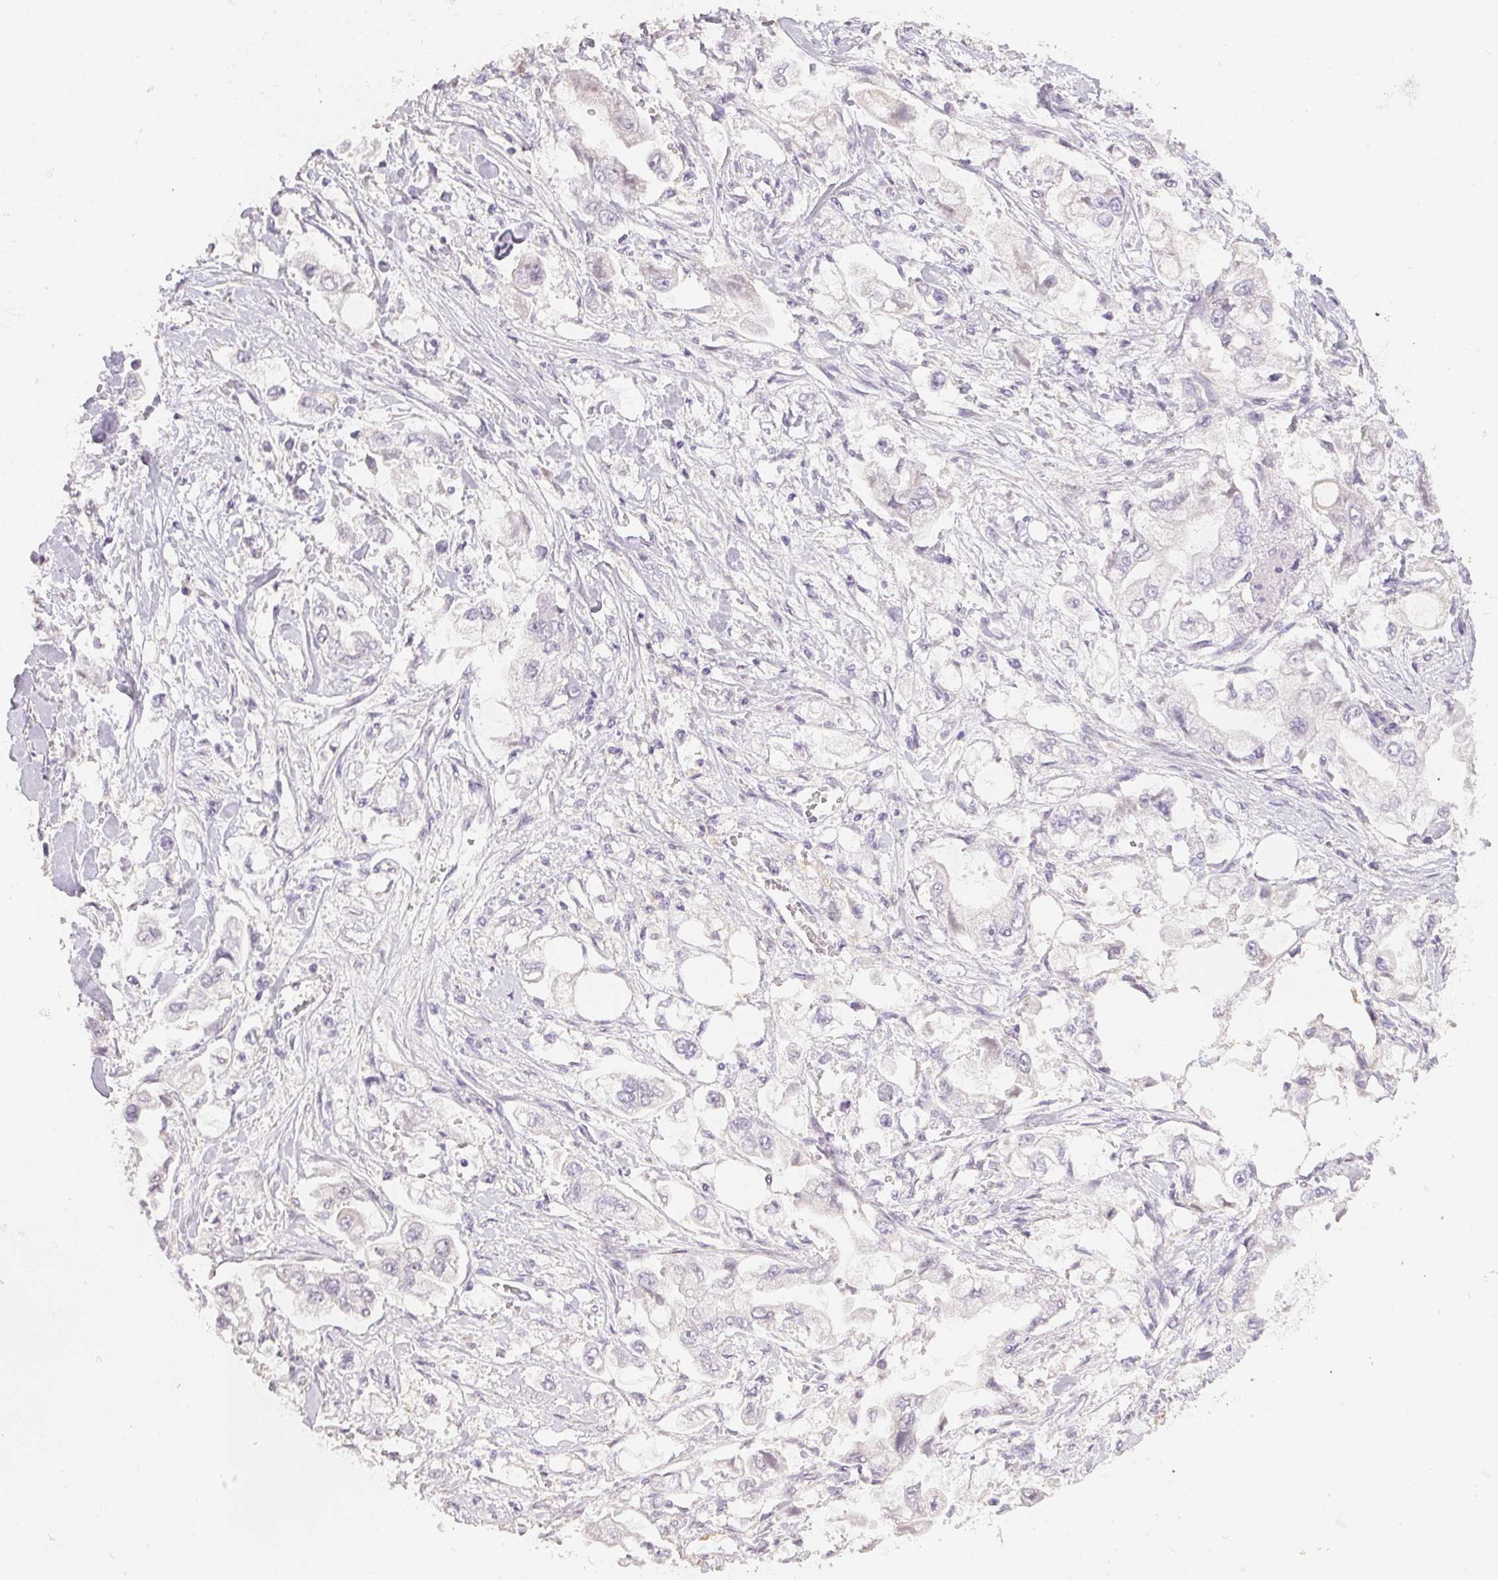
{"staining": {"intensity": "negative", "quantity": "none", "location": "none"}, "tissue": "stomach cancer", "cell_type": "Tumor cells", "image_type": "cancer", "snomed": [{"axis": "morphology", "description": "Adenocarcinoma, NOS"}, {"axis": "topography", "description": "Stomach"}], "caption": "A histopathology image of stomach adenocarcinoma stained for a protein reveals no brown staining in tumor cells.", "gene": "TMEM174", "patient": {"sex": "male", "age": 62}}